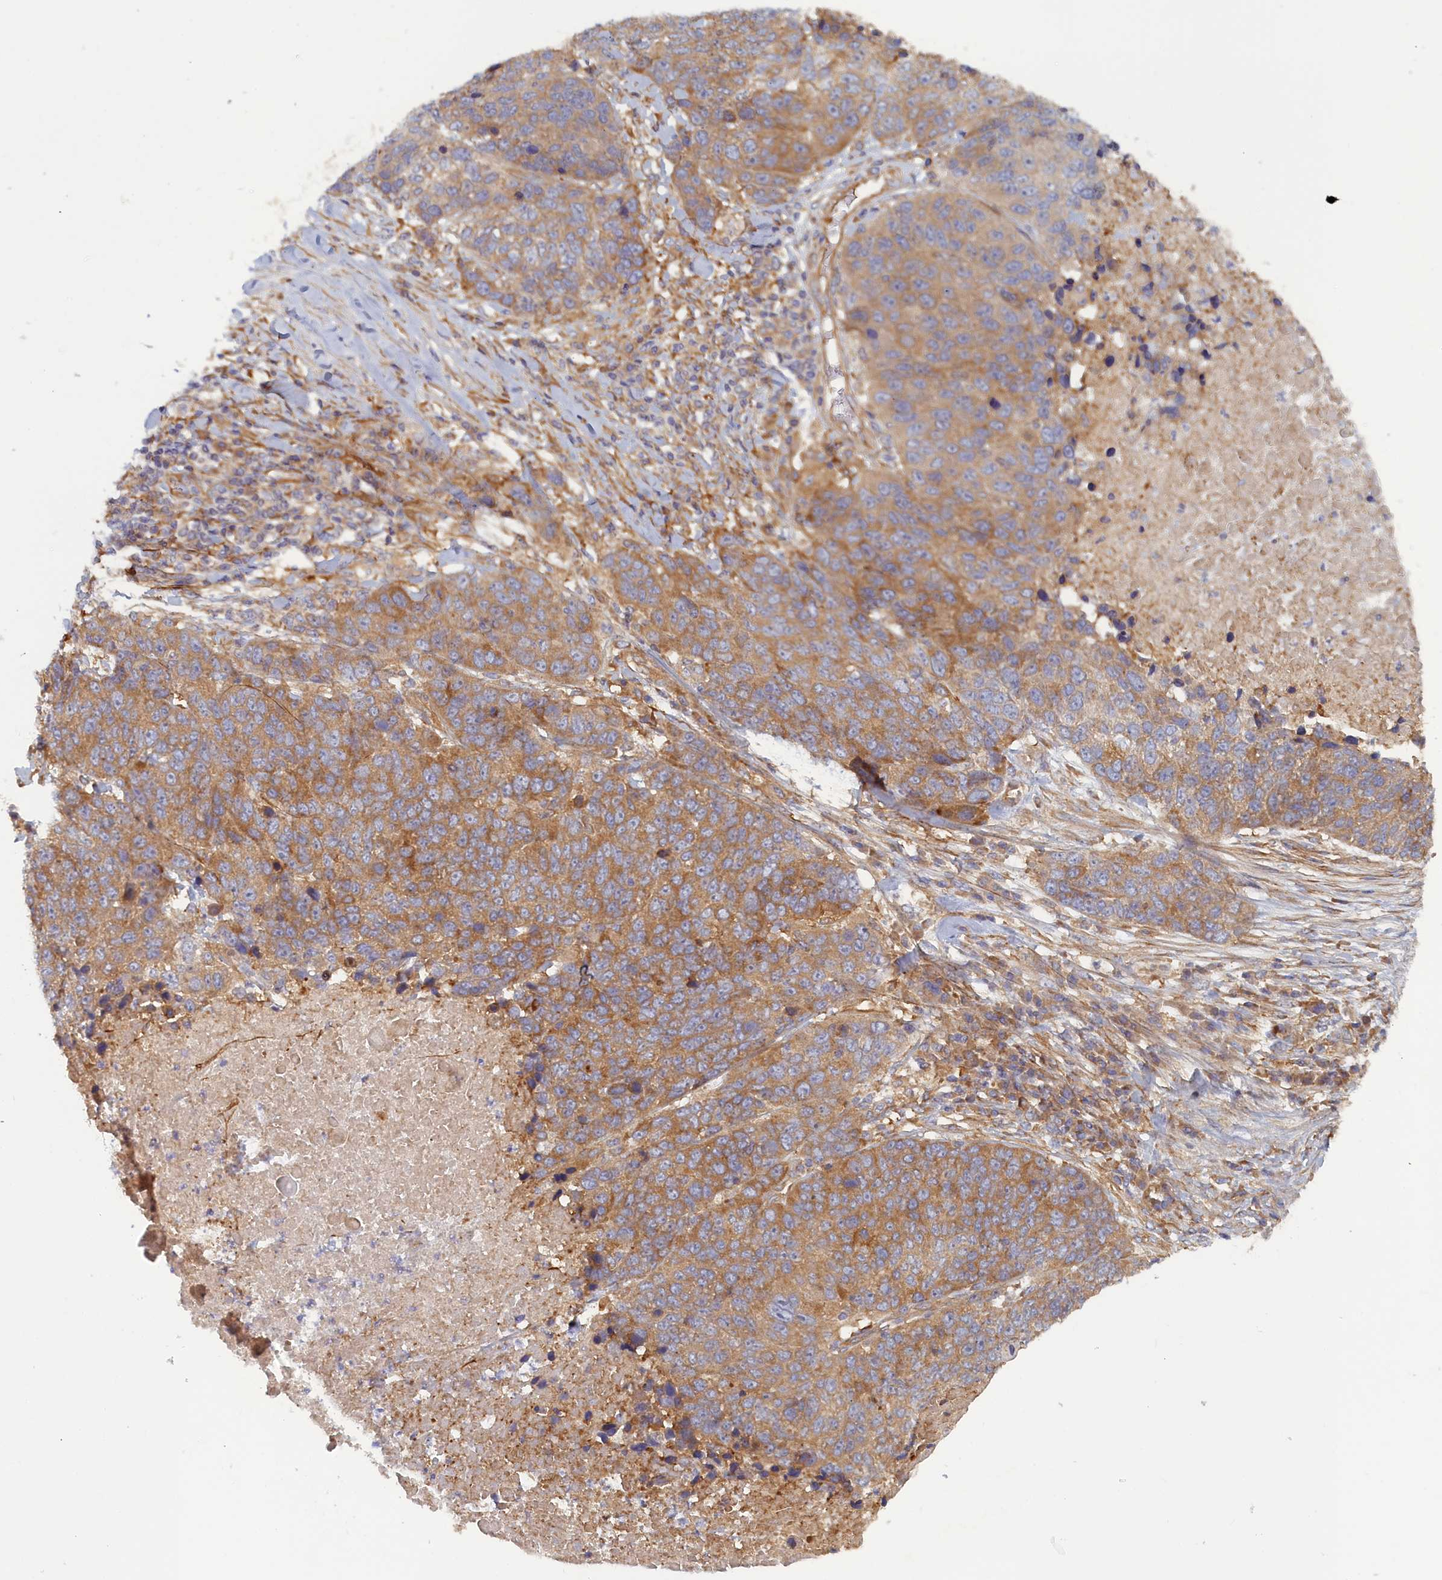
{"staining": {"intensity": "moderate", "quantity": ">75%", "location": "cytoplasmic/membranous"}, "tissue": "lung cancer", "cell_type": "Tumor cells", "image_type": "cancer", "snomed": [{"axis": "morphology", "description": "Normal tissue, NOS"}, {"axis": "morphology", "description": "Squamous cell carcinoma, NOS"}, {"axis": "topography", "description": "Lymph node"}, {"axis": "topography", "description": "Lung"}], "caption": "Tumor cells demonstrate medium levels of moderate cytoplasmic/membranous positivity in approximately >75% of cells in human lung squamous cell carcinoma. (DAB IHC with brightfield microscopy, high magnification).", "gene": "TMEM196", "patient": {"sex": "male", "age": 66}}